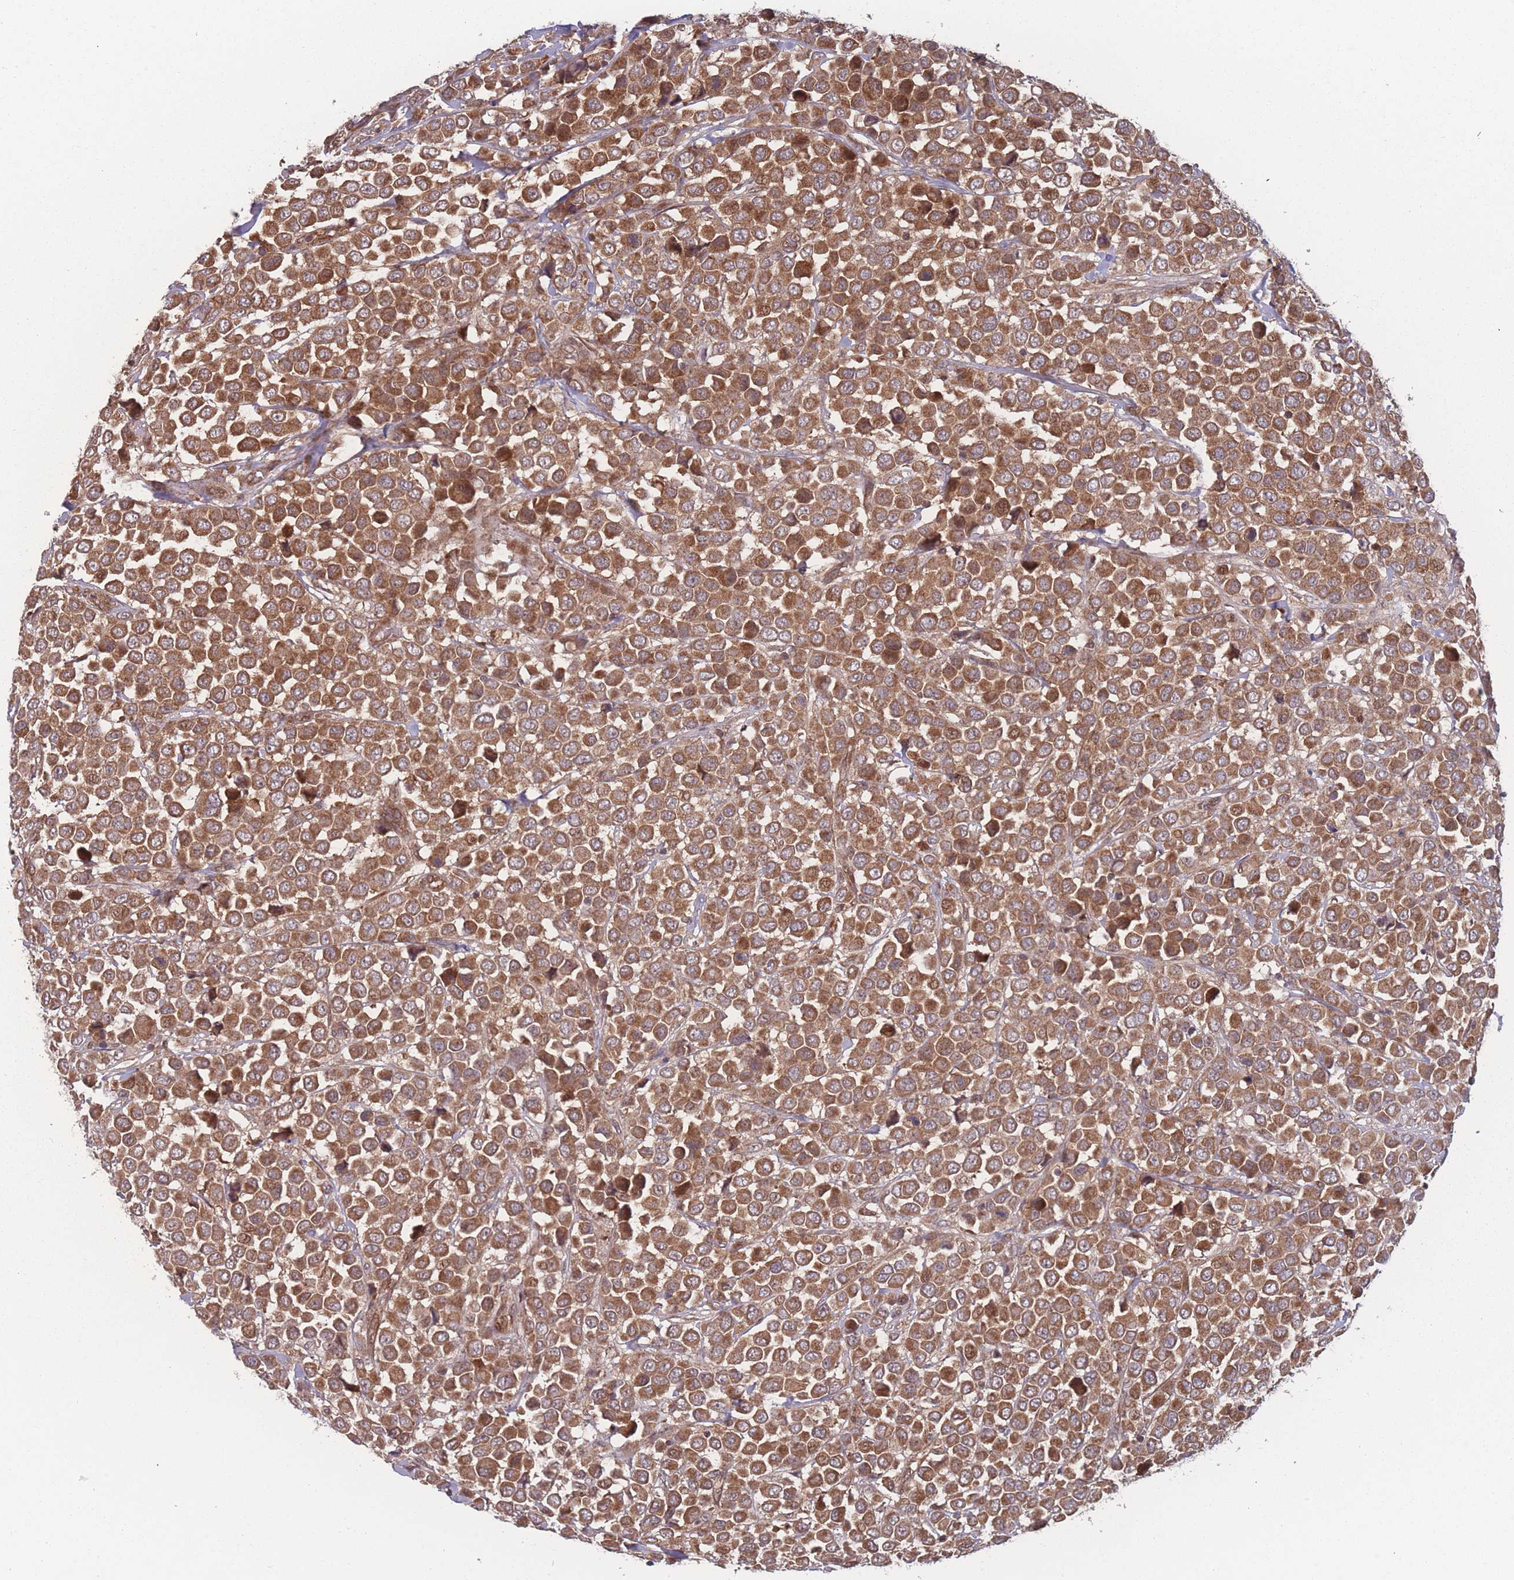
{"staining": {"intensity": "strong", "quantity": ">75%", "location": "cytoplasmic/membranous"}, "tissue": "breast cancer", "cell_type": "Tumor cells", "image_type": "cancer", "snomed": [{"axis": "morphology", "description": "Duct carcinoma"}, {"axis": "topography", "description": "Breast"}], "caption": "Protein staining by immunohistochemistry (IHC) reveals strong cytoplasmic/membranous staining in about >75% of tumor cells in breast cancer (intraductal carcinoma).", "gene": "RPS18", "patient": {"sex": "female", "age": 61}}